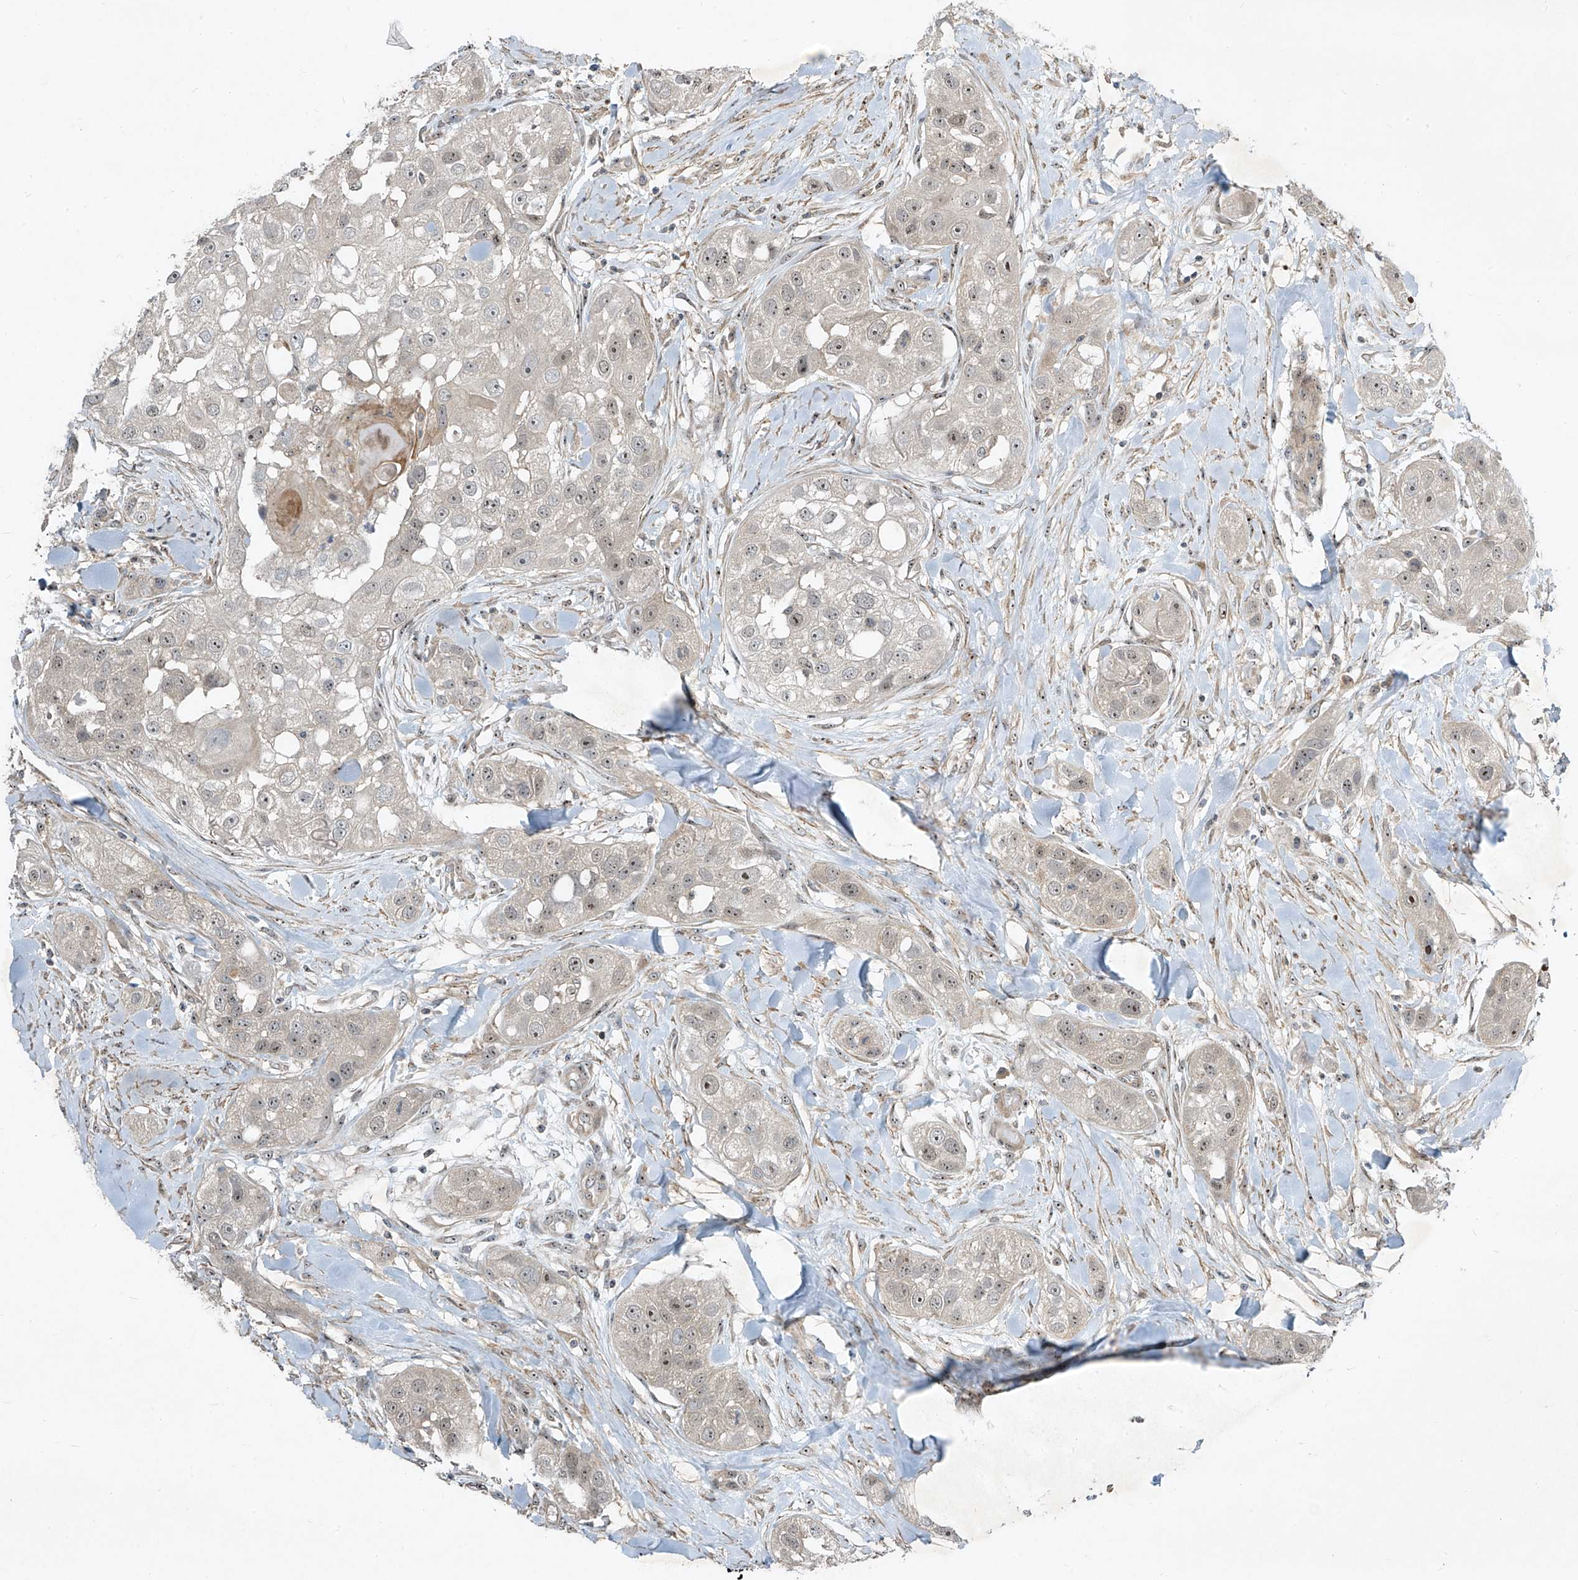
{"staining": {"intensity": "weak", "quantity": "<25%", "location": "nuclear"}, "tissue": "head and neck cancer", "cell_type": "Tumor cells", "image_type": "cancer", "snomed": [{"axis": "morphology", "description": "Normal tissue, NOS"}, {"axis": "morphology", "description": "Squamous cell carcinoma, NOS"}, {"axis": "topography", "description": "Skeletal muscle"}, {"axis": "topography", "description": "Head-Neck"}], "caption": "IHC image of human head and neck squamous cell carcinoma stained for a protein (brown), which shows no staining in tumor cells. (Immunohistochemistry, brightfield microscopy, high magnification).", "gene": "PPCS", "patient": {"sex": "male", "age": 51}}